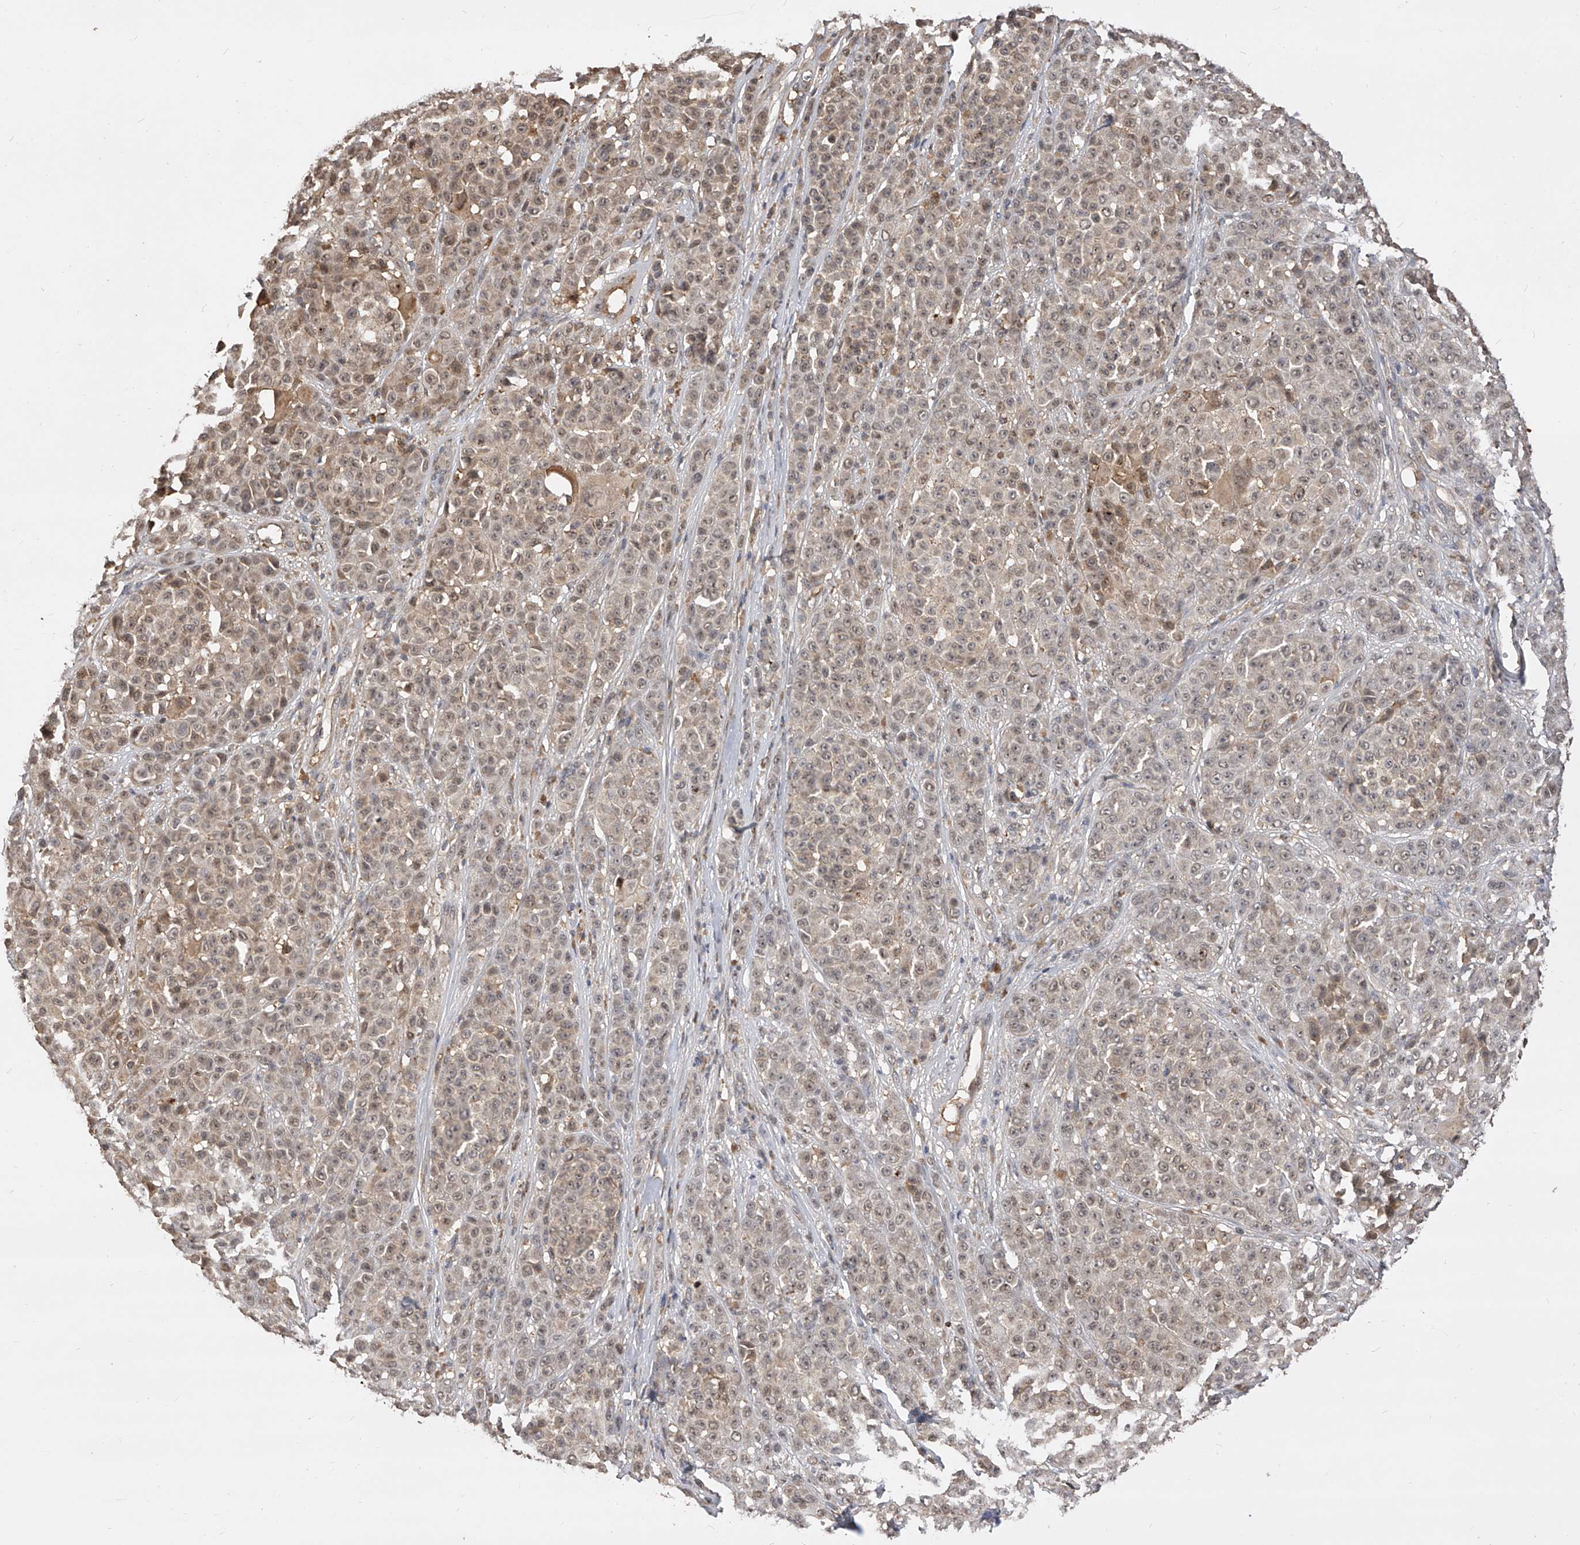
{"staining": {"intensity": "weak", "quantity": "25%-75%", "location": "cytoplasmic/membranous,nuclear"}, "tissue": "melanoma", "cell_type": "Tumor cells", "image_type": "cancer", "snomed": [{"axis": "morphology", "description": "Malignant melanoma, NOS"}, {"axis": "topography", "description": "Skin"}], "caption": "This micrograph shows malignant melanoma stained with immunohistochemistry (IHC) to label a protein in brown. The cytoplasmic/membranous and nuclear of tumor cells show weak positivity for the protein. Nuclei are counter-stained blue.", "gene": "CFAP410", "patient": {"sex": "female", "age": 94}}